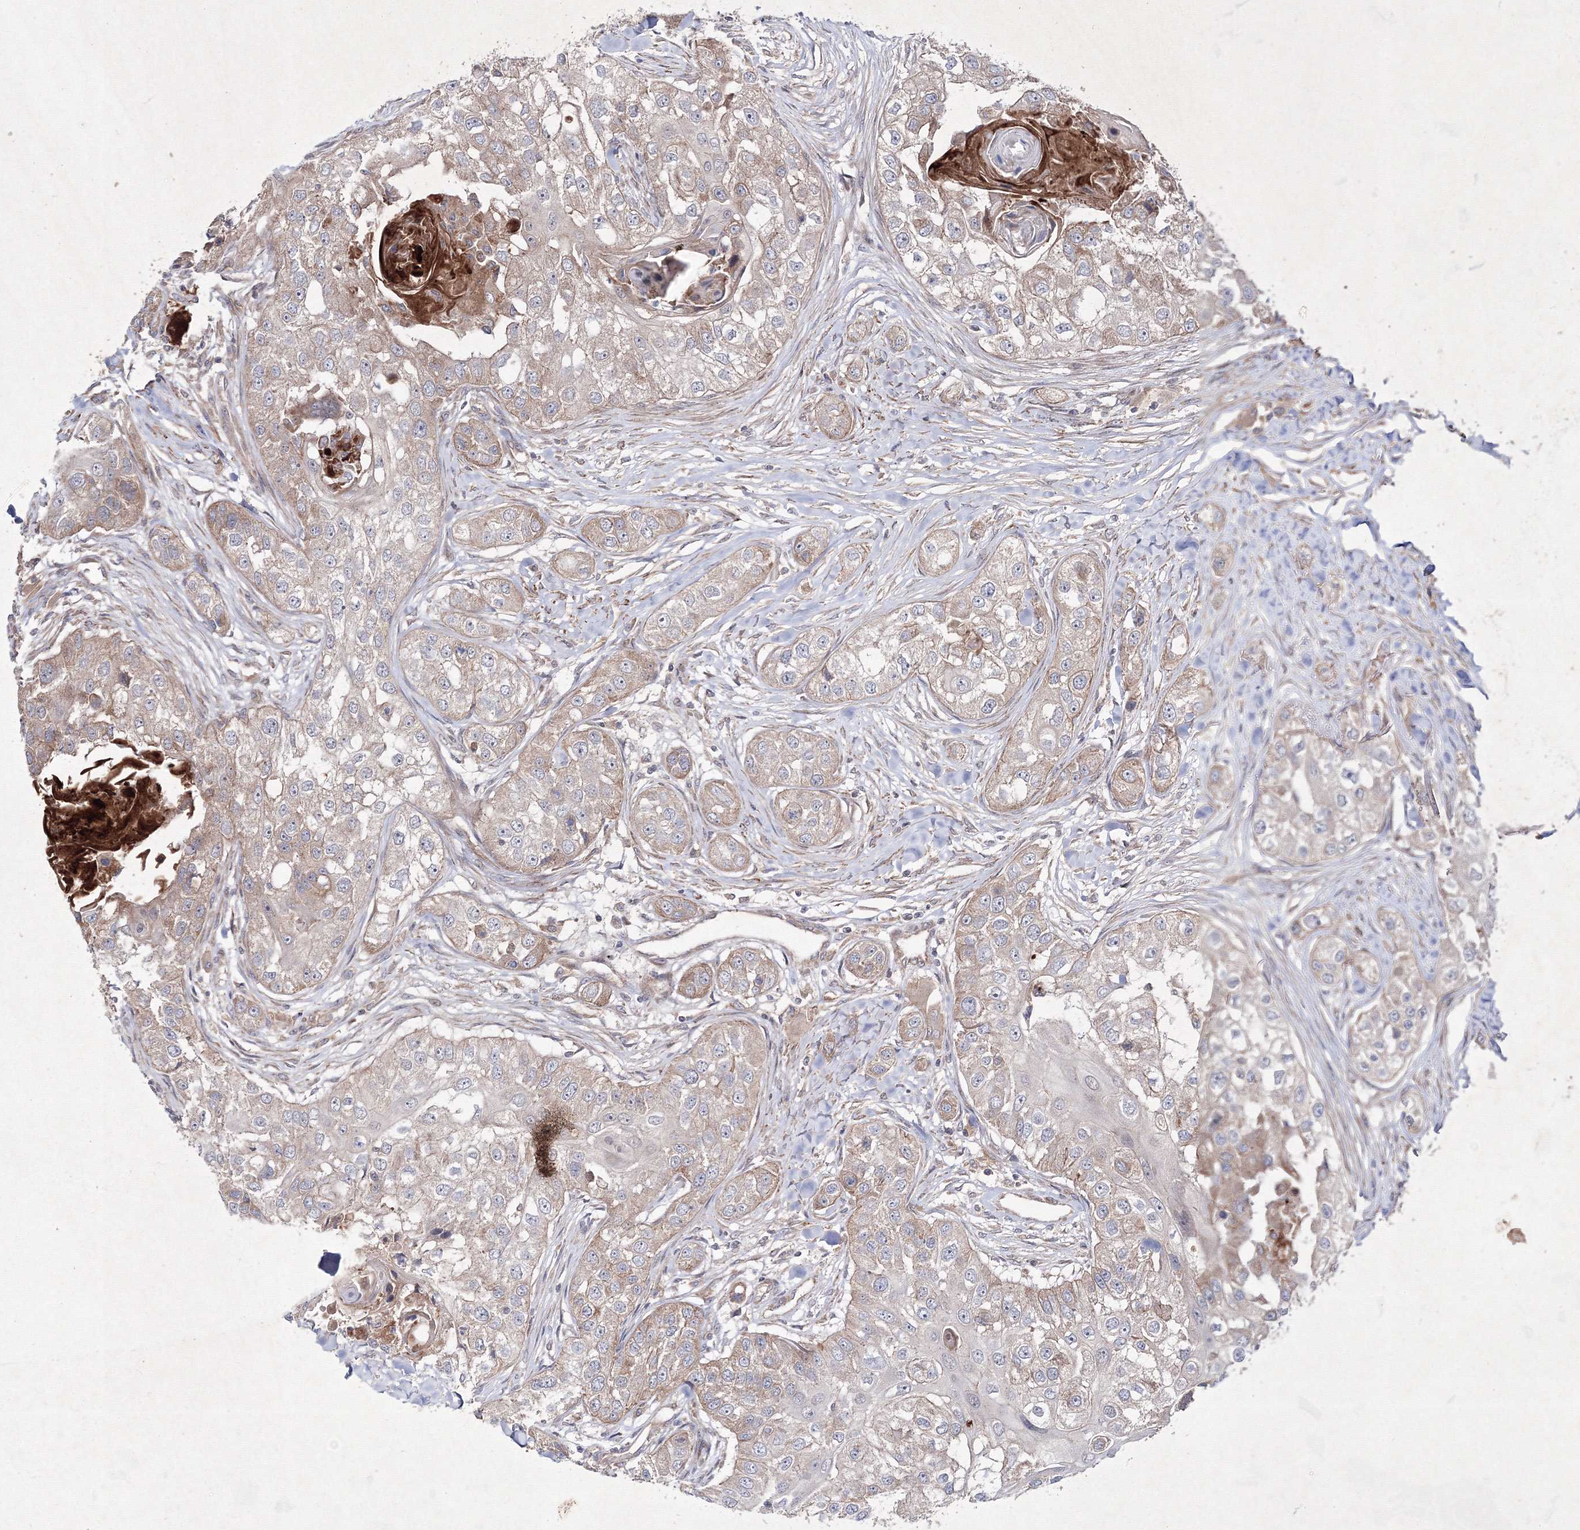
{"staining": {"intensity": "weak", "quantity": ">75%", "location": "cytoplasmic/membranous"}, "tissue": "head and neck cancer", "cell_type": "Tumor cells", "image_type": "cancer", "snomed": [{"axis": "morphology", "description": "Normal tissue, NOS"}, {"axis": "morphology", "description": "Squamous cell carcinoma, NOS"}, {"axis": "topography", "description": "Skeletal muscle"}, {"axis": "topography", "description": "Head-Neck"}], "caption": "Tumor cells demonstrate low levels of weak cytoplasmic/membranous staining in approximately >75% of cells in human head and neck cancer.", "gene": "GFM1", "patient": {"sex": "male", "age": 51}}